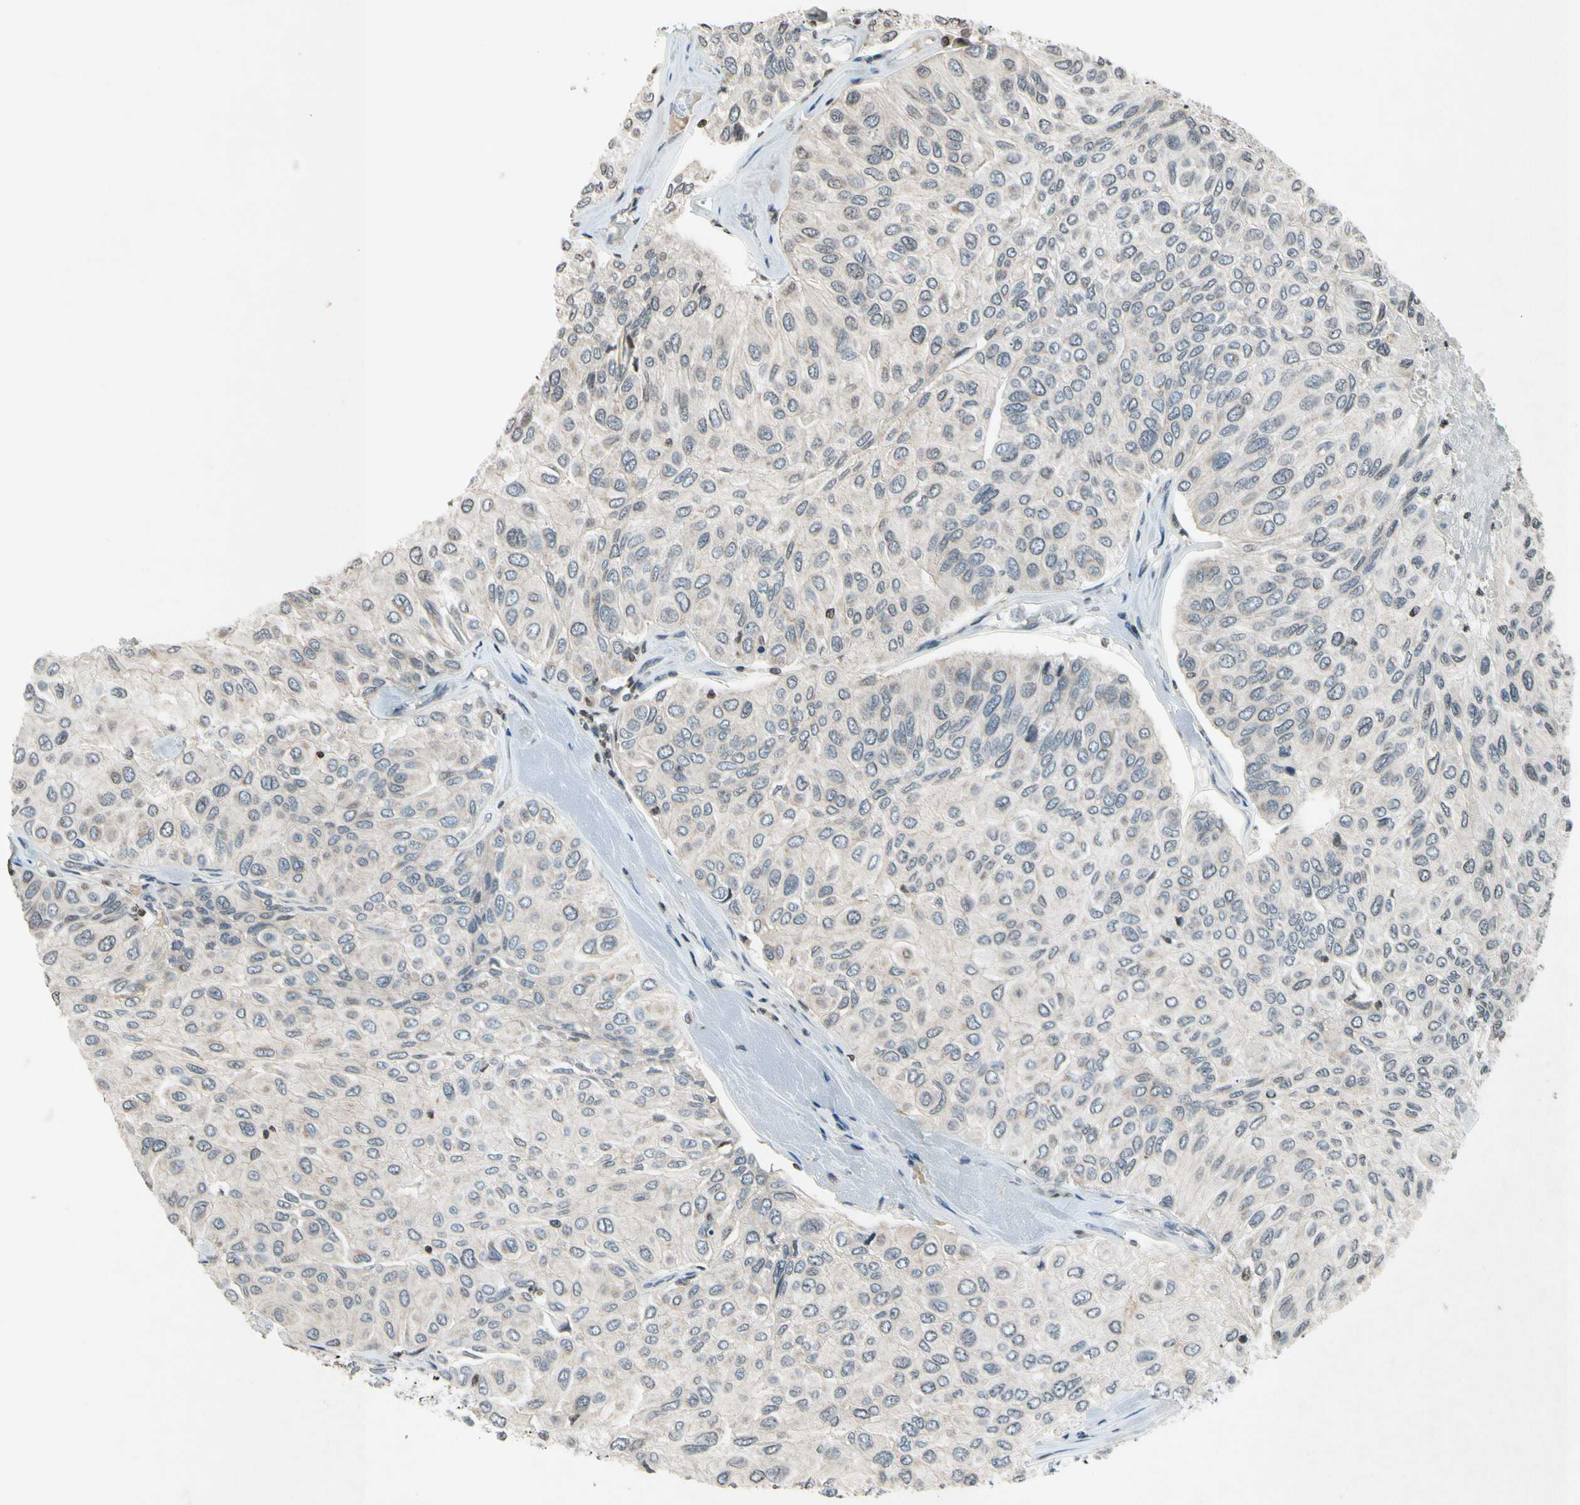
{"staining": {"intensity": "weak", "quantity": ">75%", "location": "cytoplasmic/membranous"}, "tissue": "urothelial cancer", "cell_type": "Tumor cells", "image_type": "cancer", "snomed": [{"axis": "morphology", "description": "Urothelial carcinoma, High grade"}, {"axis": "topography", "description": "Urinary bladder"}], "caption": "Protein staining demonstrates weak cytoplasmic/membranous positivity in about >75% of tumor cells in urothelial cancer.", "gene": "CLDN11", "patient": {"sex": "male", "age": 66}}